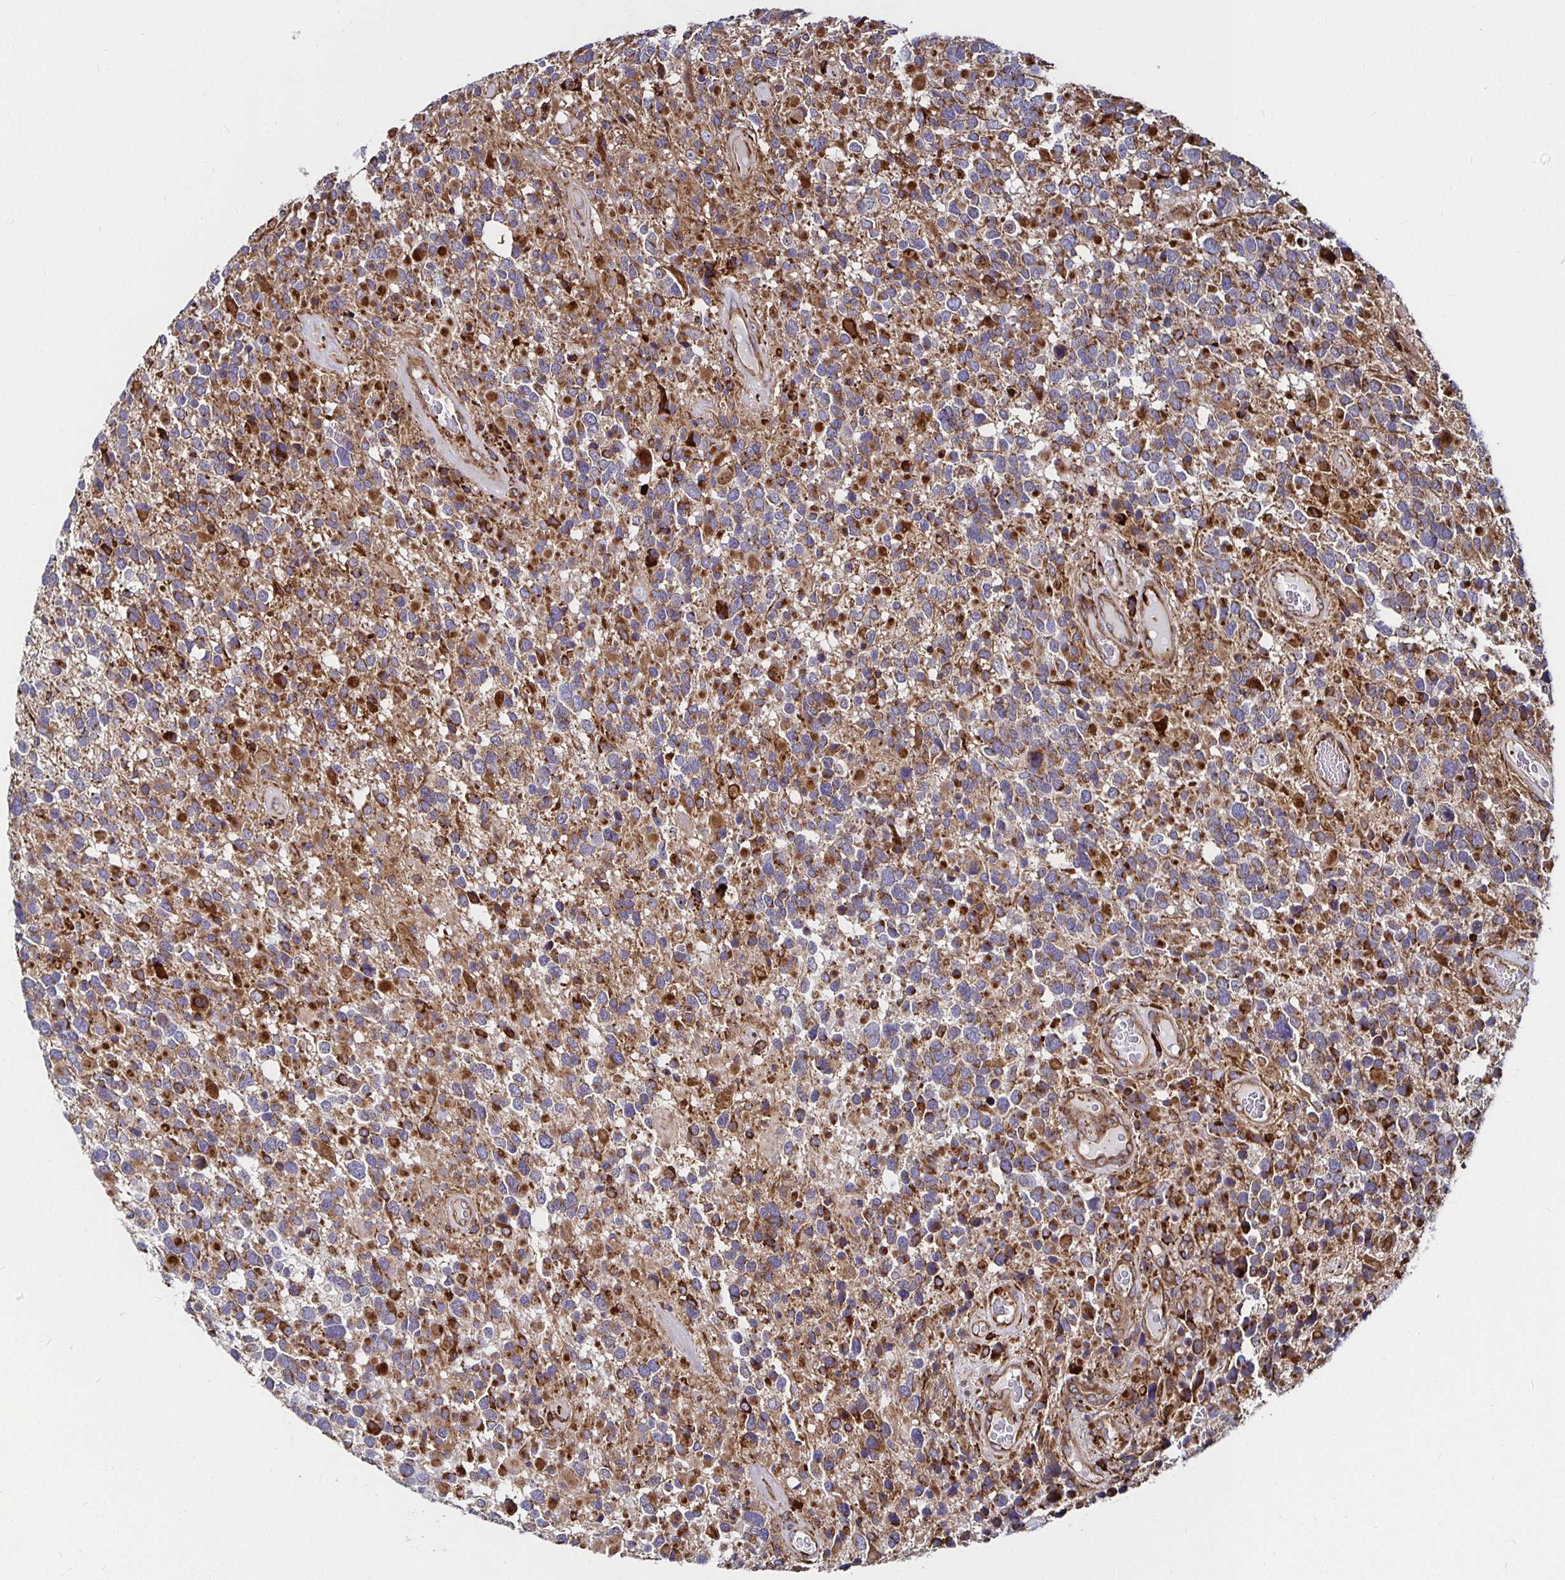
{"staining": {"intensity": "moderate", "quantity": ">75%", "location": "cytoplasmic/membranous"}, "tissue": "glioma", "cell_type": "Tumor cells", "image_type": "cancer", "snomed": [{"axis": "morphology", "description": "Glioma, malignant, High grade"}, {"axis": "topography", "description": "Brain"}], "caption": "A brown stain labels moderate cytoplasmic/membranous expression of a protein in glioma tumor cells.", "gene": "SMYD3", "patient": {"sex": "female", "age": 40}}